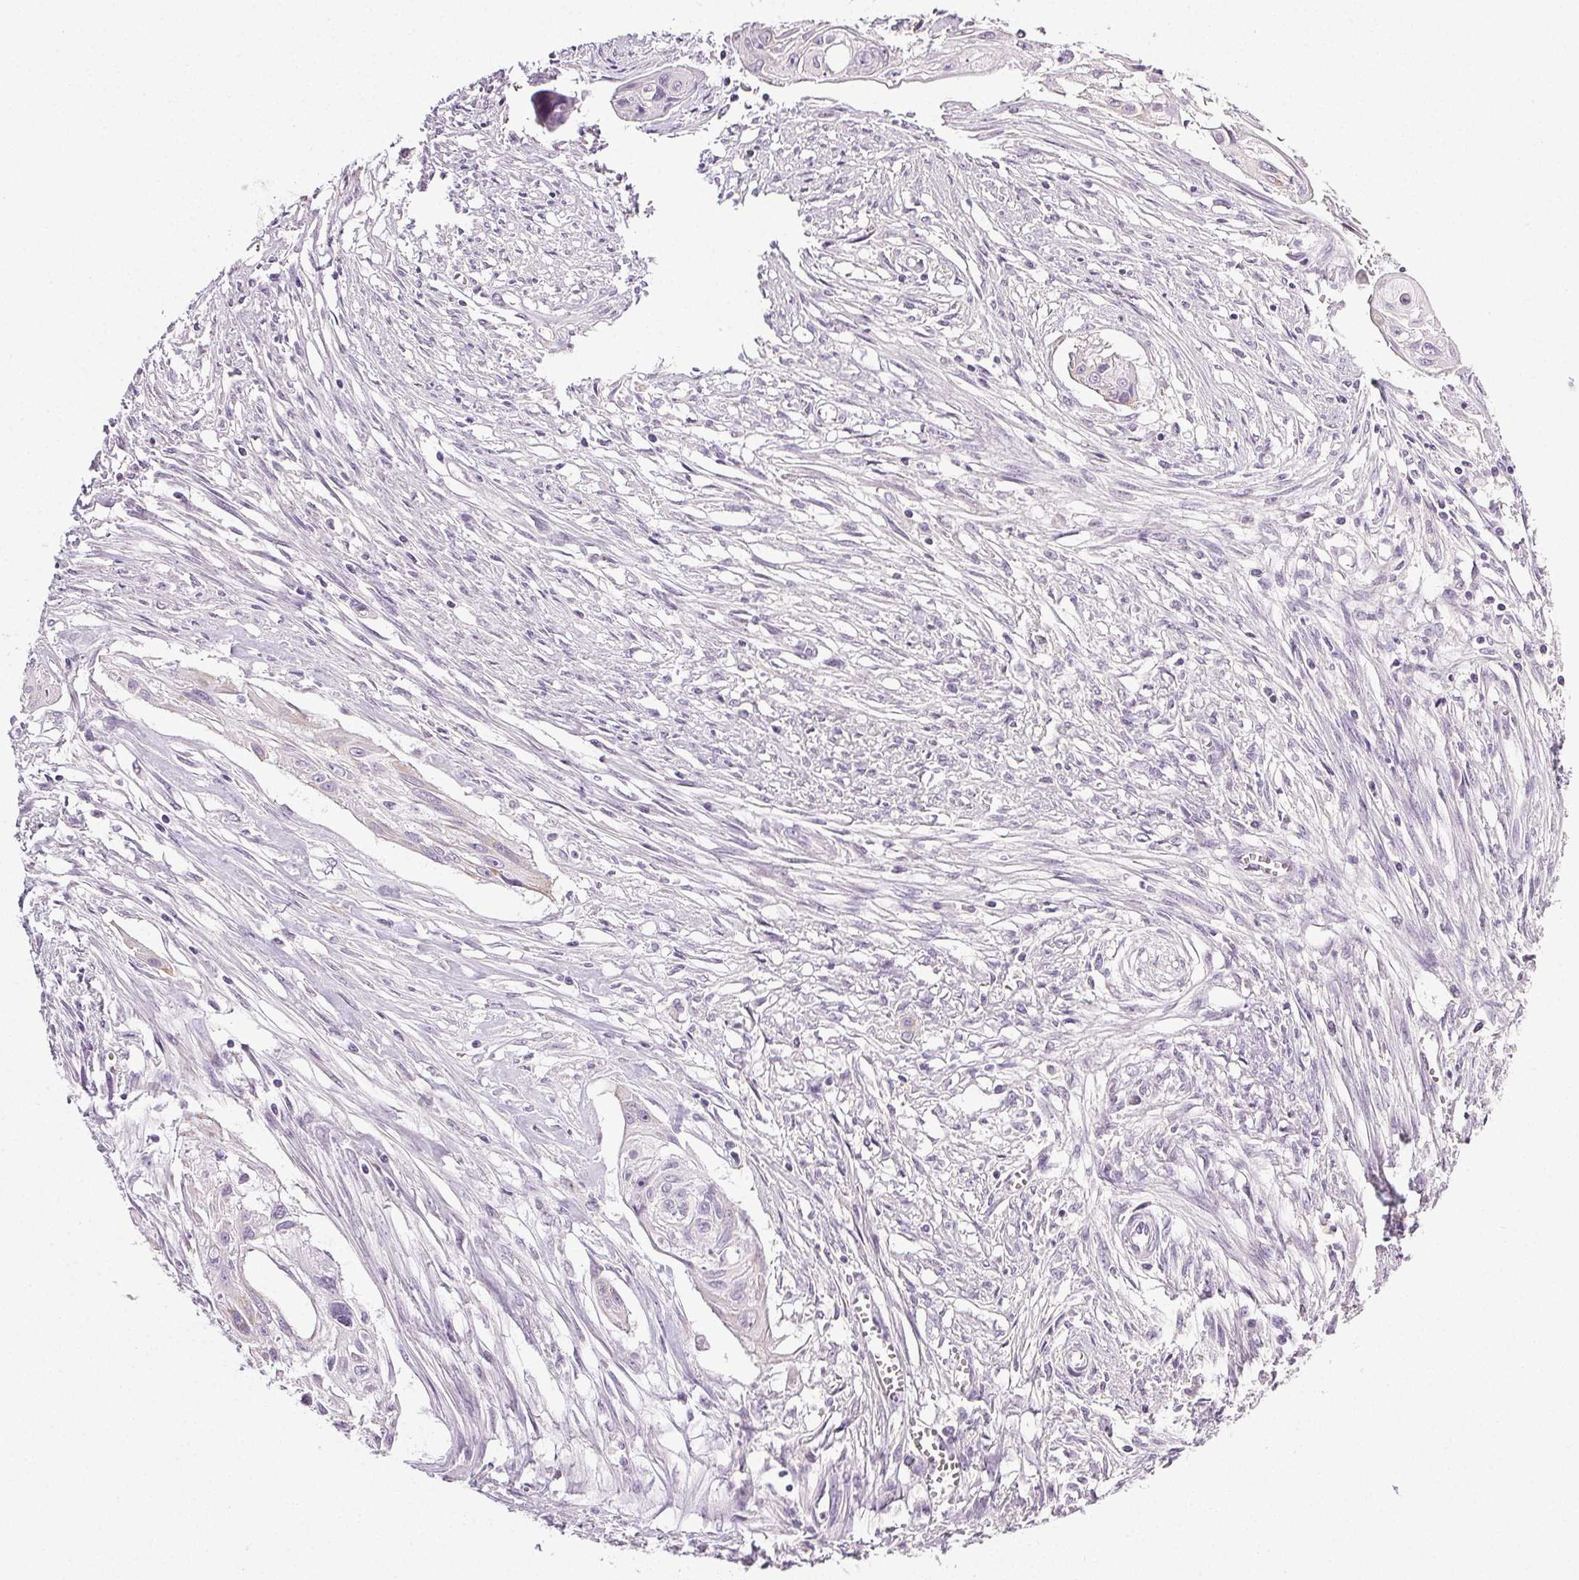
{"staining": {"intensity": "negative", "quantity": "none", "location": "none"}, "tissue": "cervical cancer", "cell_type": "Tumor cells", "image_type": "cancer", "snomed": [{"axis": "morphology", "description": "Squamous cell carcinoma, NOS"}, {"axis": "topography", "description": "Cervix"}], "caption": "This is an immunohistochemistry (IHC) histopathology image of human cervical cancer (squamous cell carcinoma). There is no positivity in tumor cells.", "gene": "COL7A1", "patient": {"sex": "female", "age": 49}}